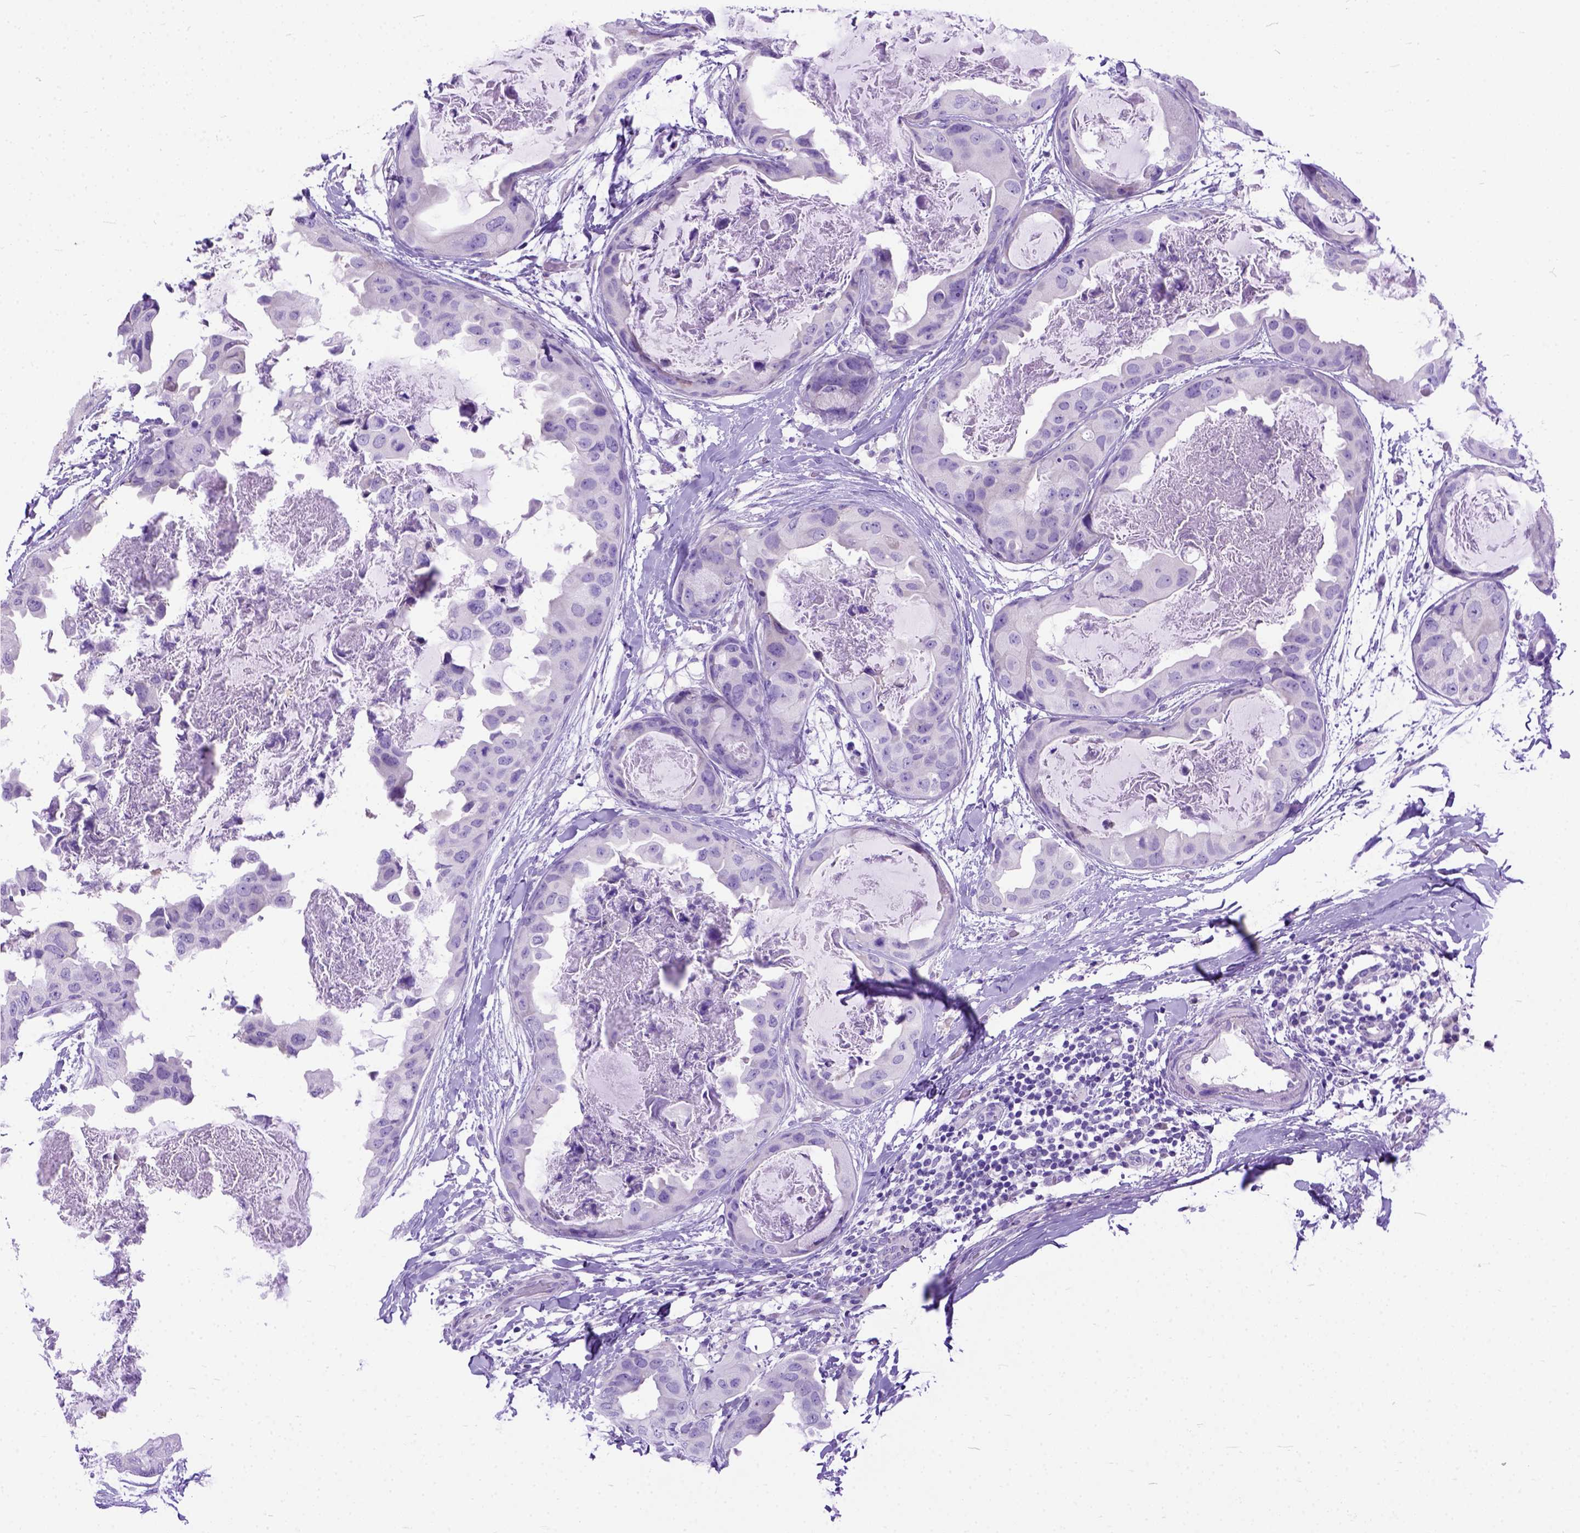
{"staining": {"intensity": "negative", "quantity": "none", "location": "none"}, "tissue": "breast cancer", "cell_type": "Tumor cells", "image_type": "cancer", "snomed": [{"axis": "morphology", "description": "Normal tissue, NOS"}, {"axis": "morphology", "description": "Duct carcinoma"}, {"axis": "topography", "description": "Breast"}], "caption": "IHC micrograph of neoplastic tissue: human breast intraductal carcinoma stained with DAB (3,3'-diaminobenzidine) displays no significant protein expression in tumor cells. (DAB IHC, high magnification).", "gene": "ODAD3", "patient": {"sex": "female", "age": 40}}